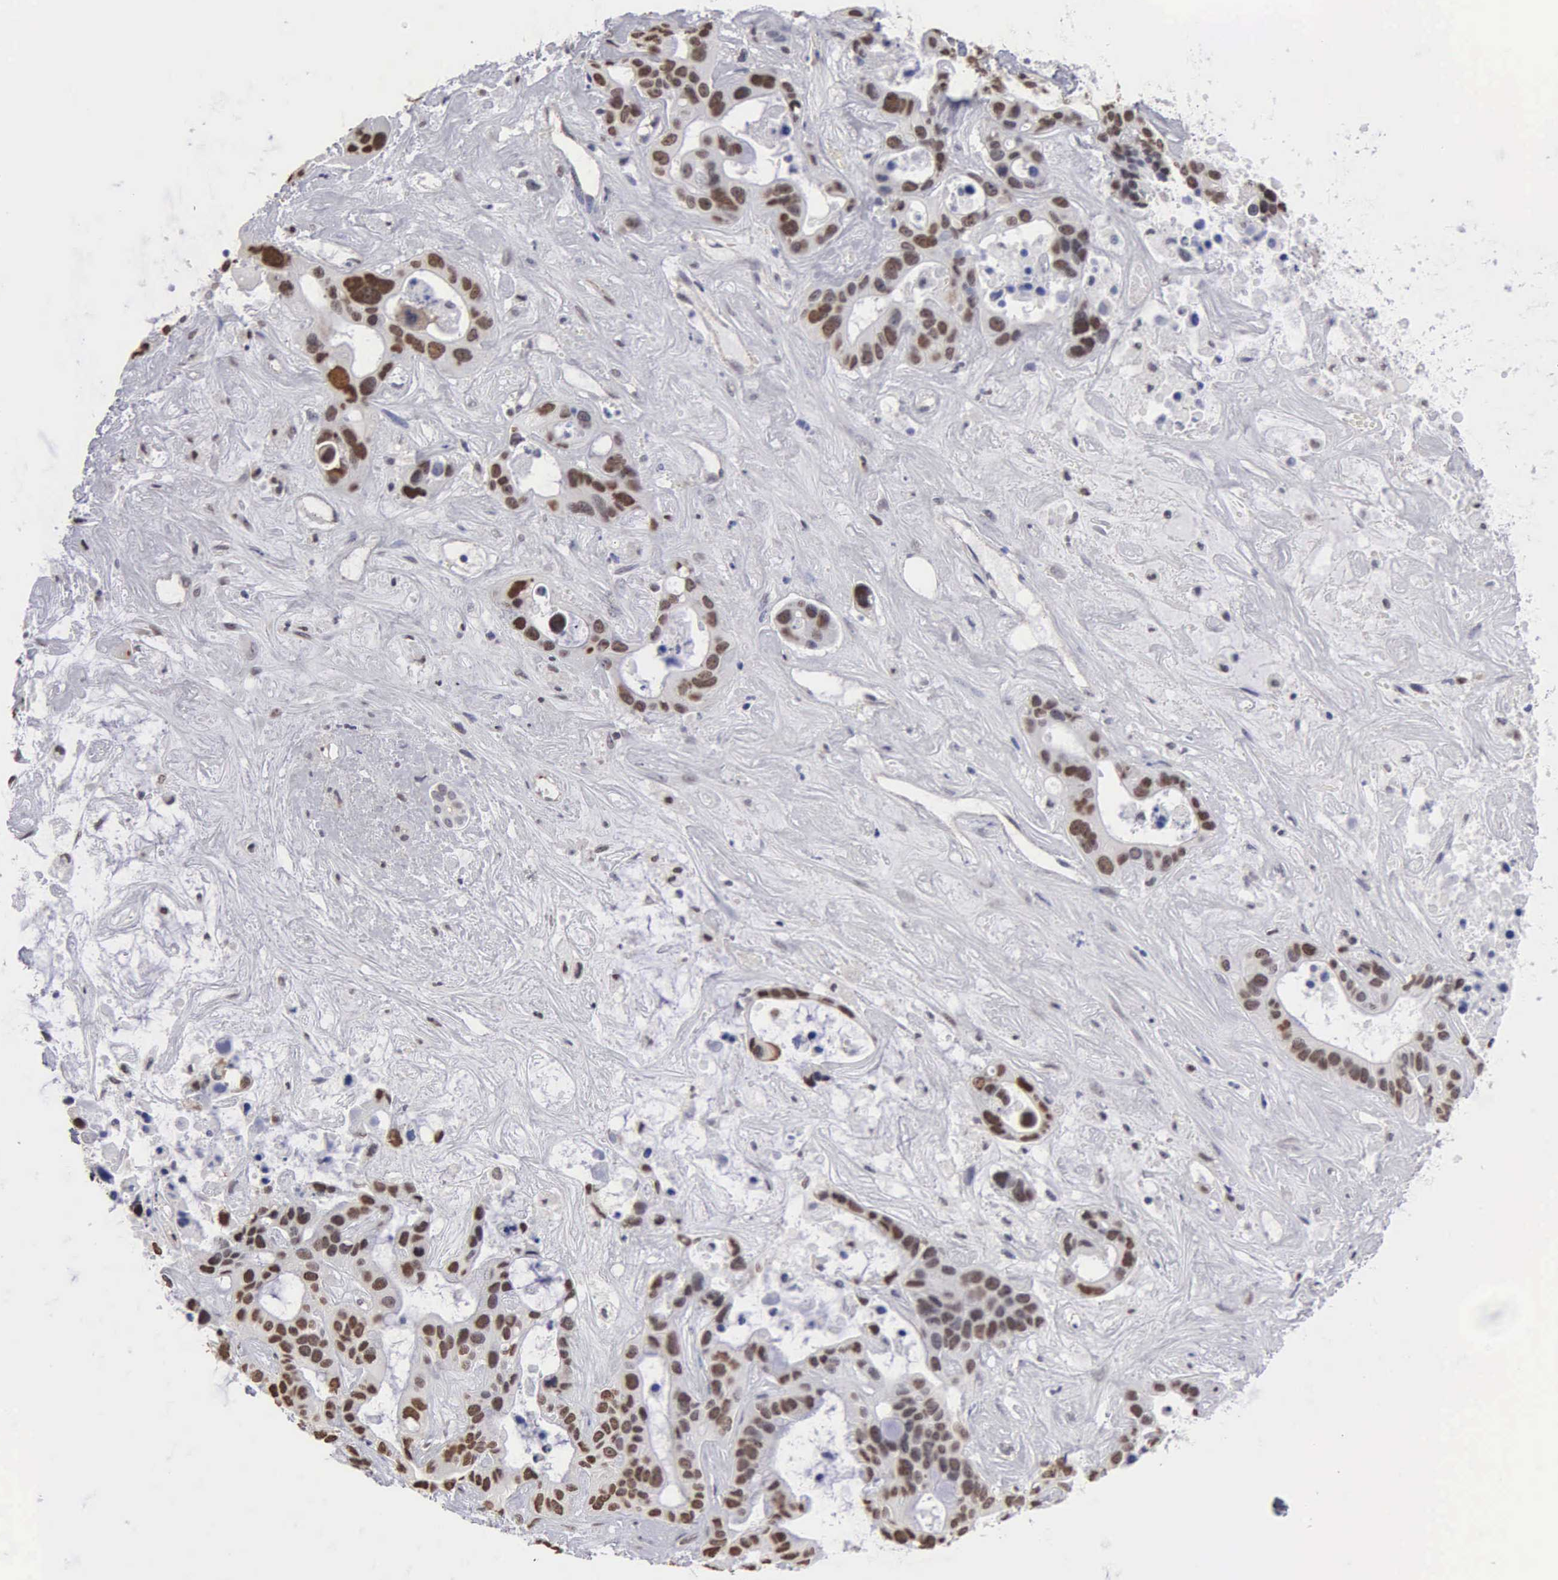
{"staining": {"intensity": "moderate", "quantity": "25%-75%", "location": "nuclear"}, "tissue": "liver cancer", "cell_type": "Tumor cells", "image_type": "cancer", "snomed": [{"axis": "morphology", "description": "Cholangiocarcinoma"}, {"axis": "topography", "description": "Liver"}], "caption": "This is an image of IHC staining of liver cancer (cholangiocarcinoma), which shows moderate positivity in the nuclear of tumor cells.", "gene": "CCNG1", "patient": {"sex": "female", "age": 65}}